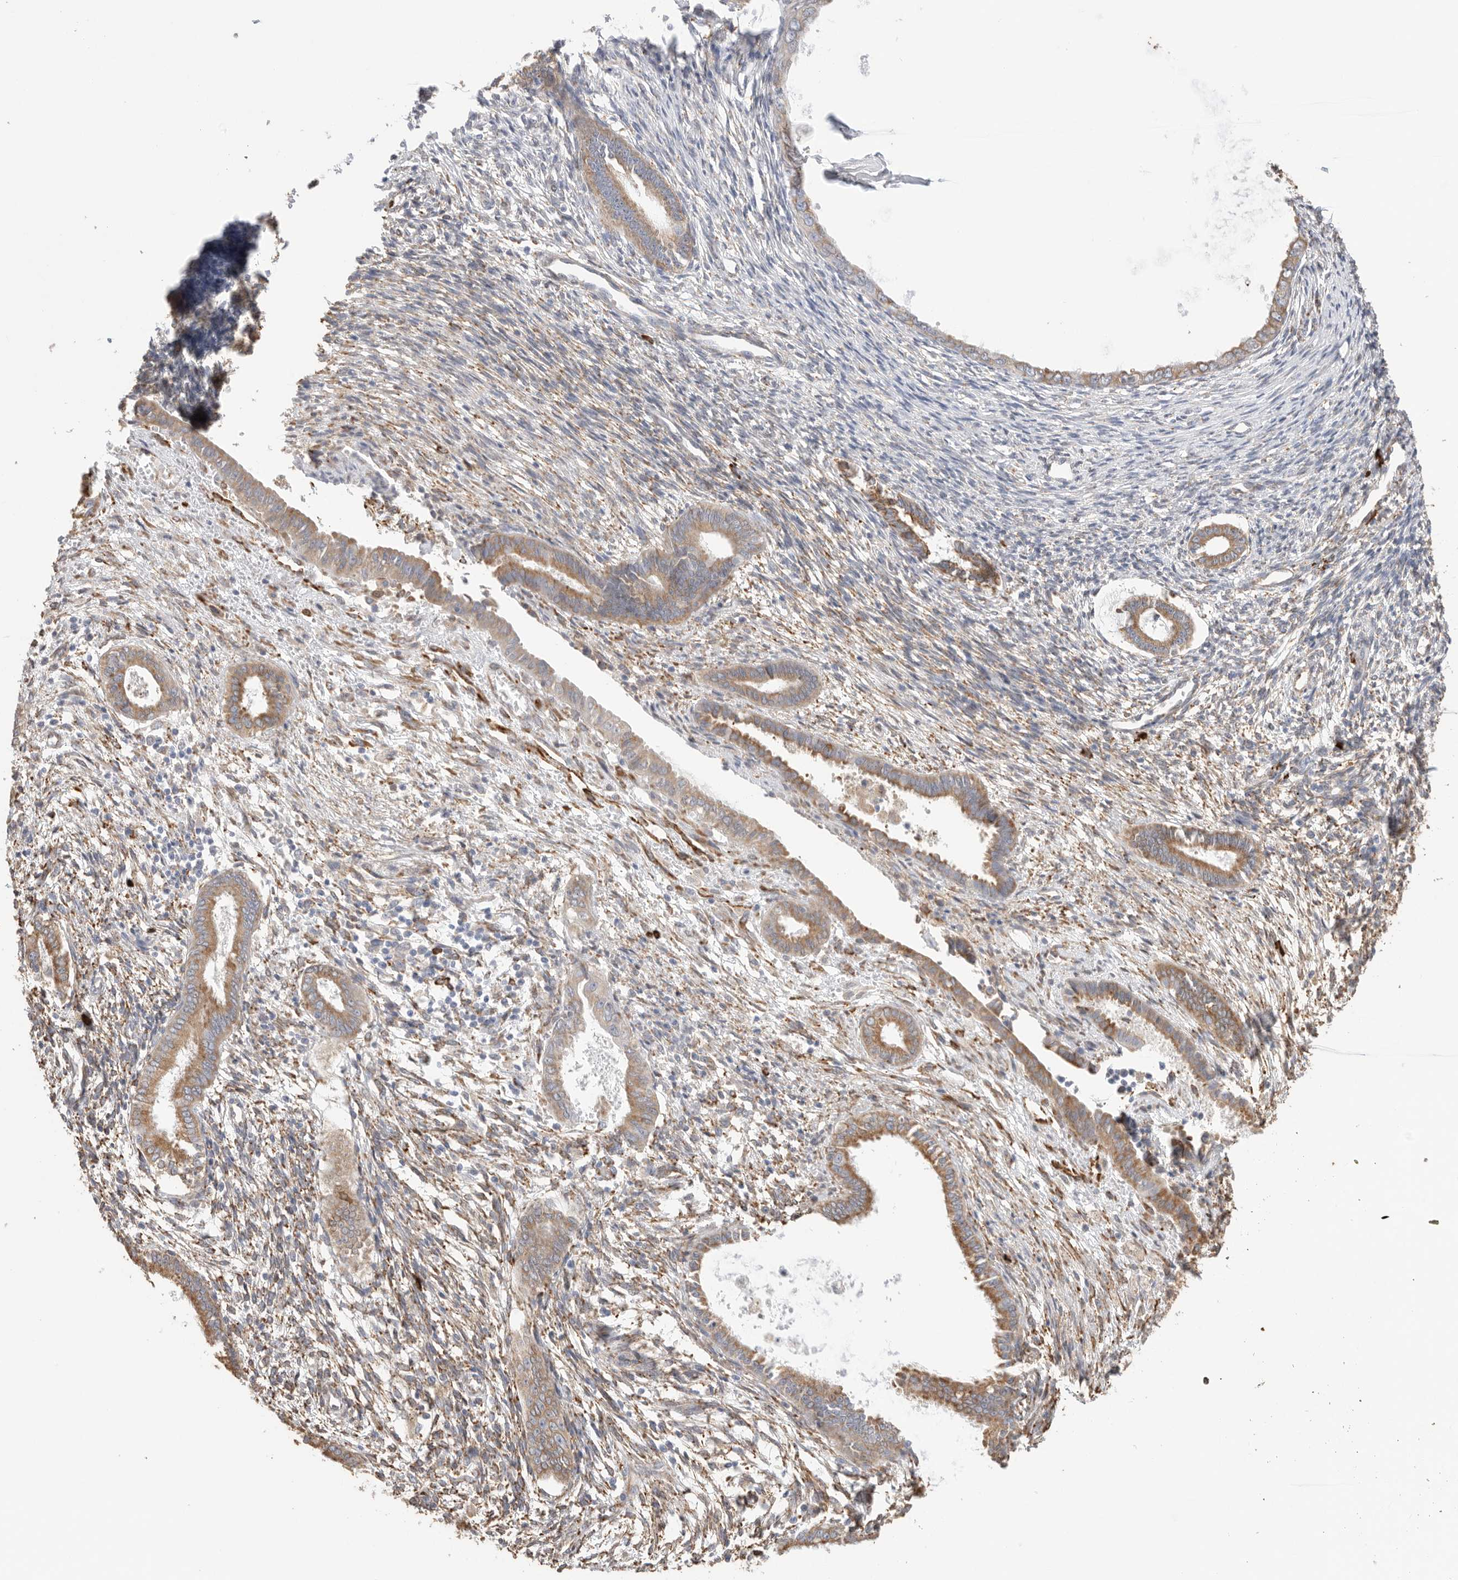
{"staining": {"intensity": "negative", "quantity": "none", "location": "none"}, "tissue": "endometrium", "cell_type": "Cells in endometrial stroma", "image_type": "normal", "snomed": [{"axis": "morphology", "description": "Normal tissue, NOS"}, {"axis": "topography", "description": "Endometrium"}], "caption": "This is an IHC photomicrograph of unremarkable endometrium. There is no positivity in cells in endometrial stroma.", "gene": "BLOC1S5", "patient": {"sex": "female", "age": 56}}